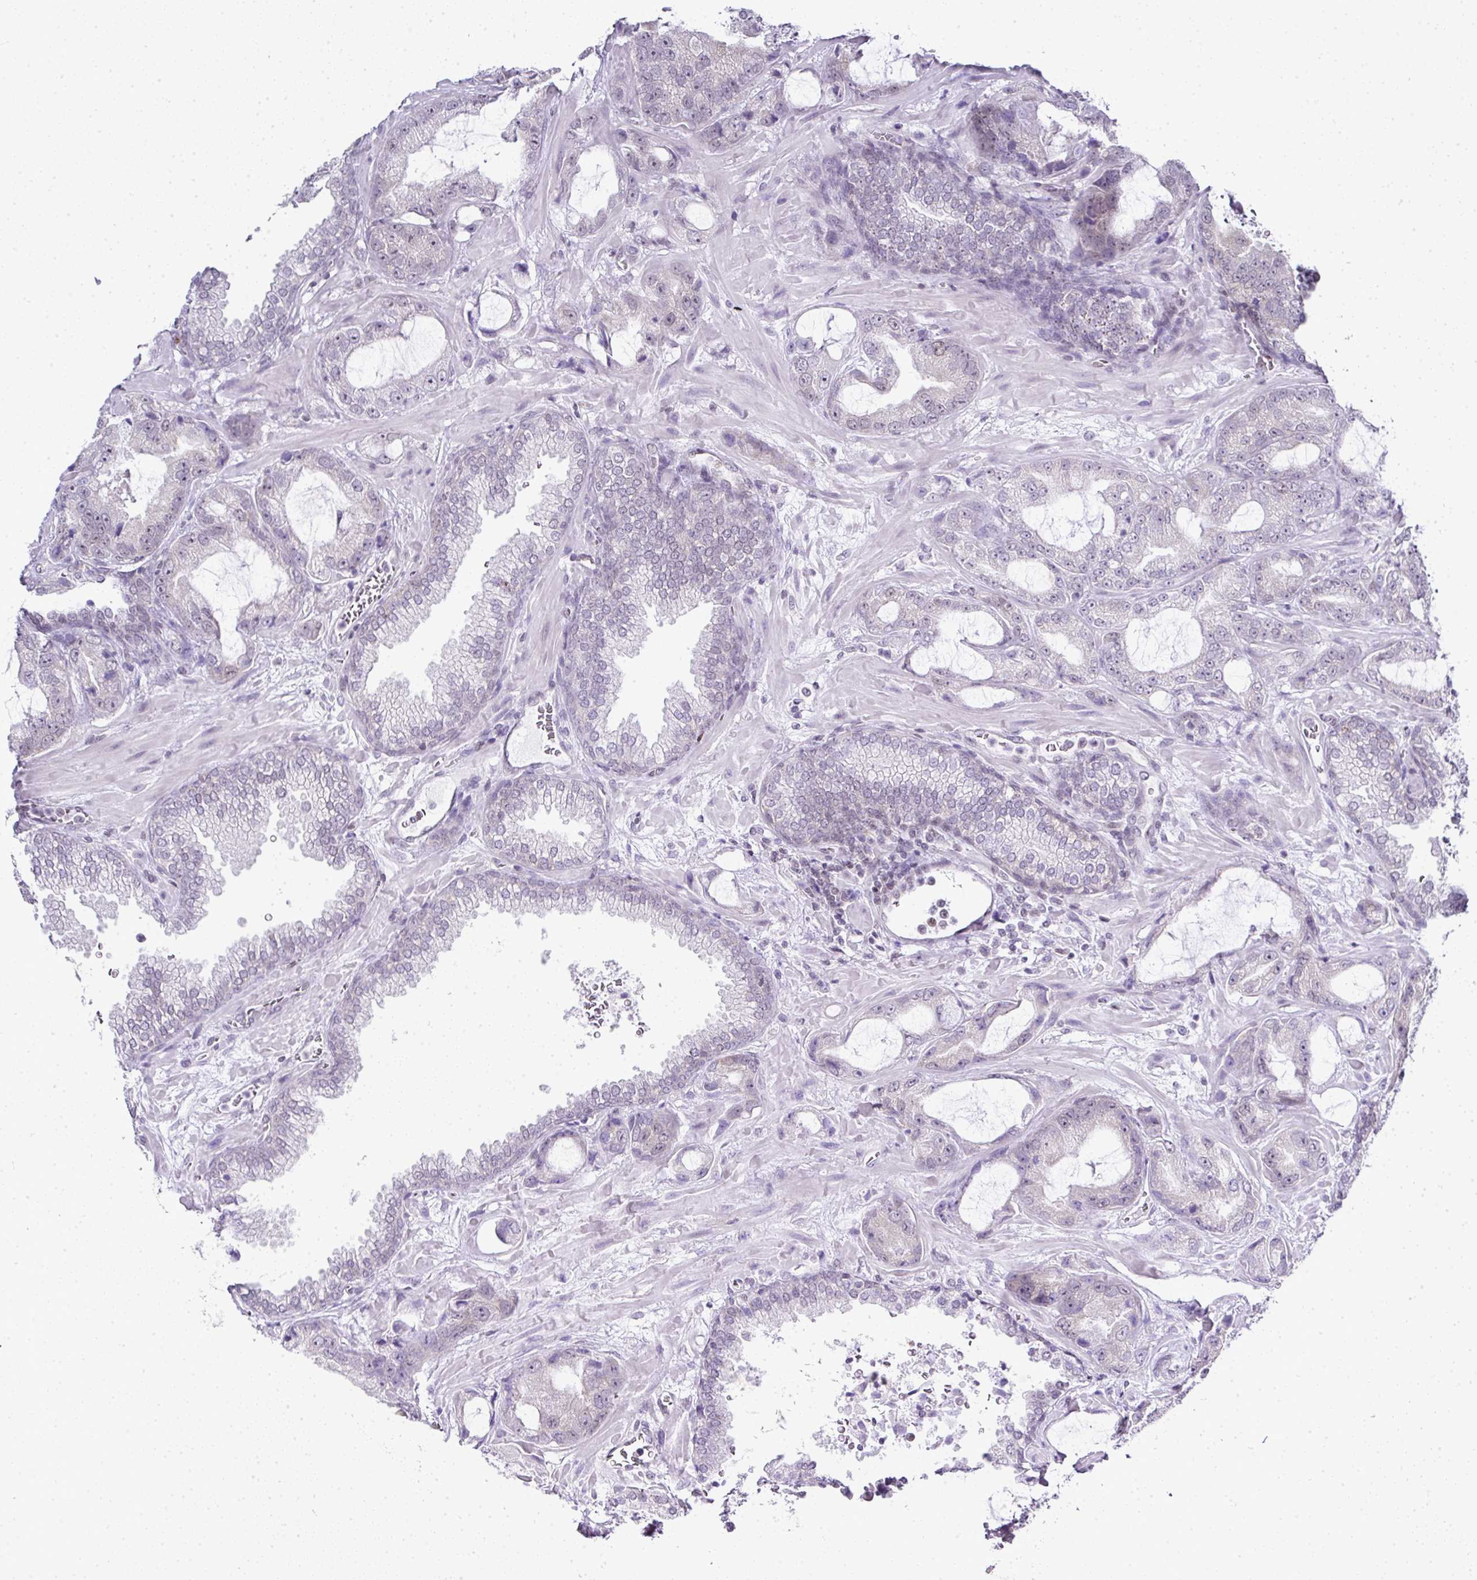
{"staining": {"intensity": "negative", "quantity": "none", "location": "none"}, "tissue": "prostate cancer", "cell_type": "Tumor cells", "image_type": "cancer", "snomed": [{"axis": "morphology", "description": "Adenocarcinoma, High grade"}, {"axis": "topography", "description": "Prostate"}], "caption": "An IHC photomicrograph of adenocarcinoma (high-grade) (prostate) is shown. There is no staining in tumor cells of adenocarcinoma (high-grade) (prostate). (Immunohistochemistry, brightfield microscopy, high magnification).", "gene": "FAM32A", "patient": {"sex": "male", "age": 68}}